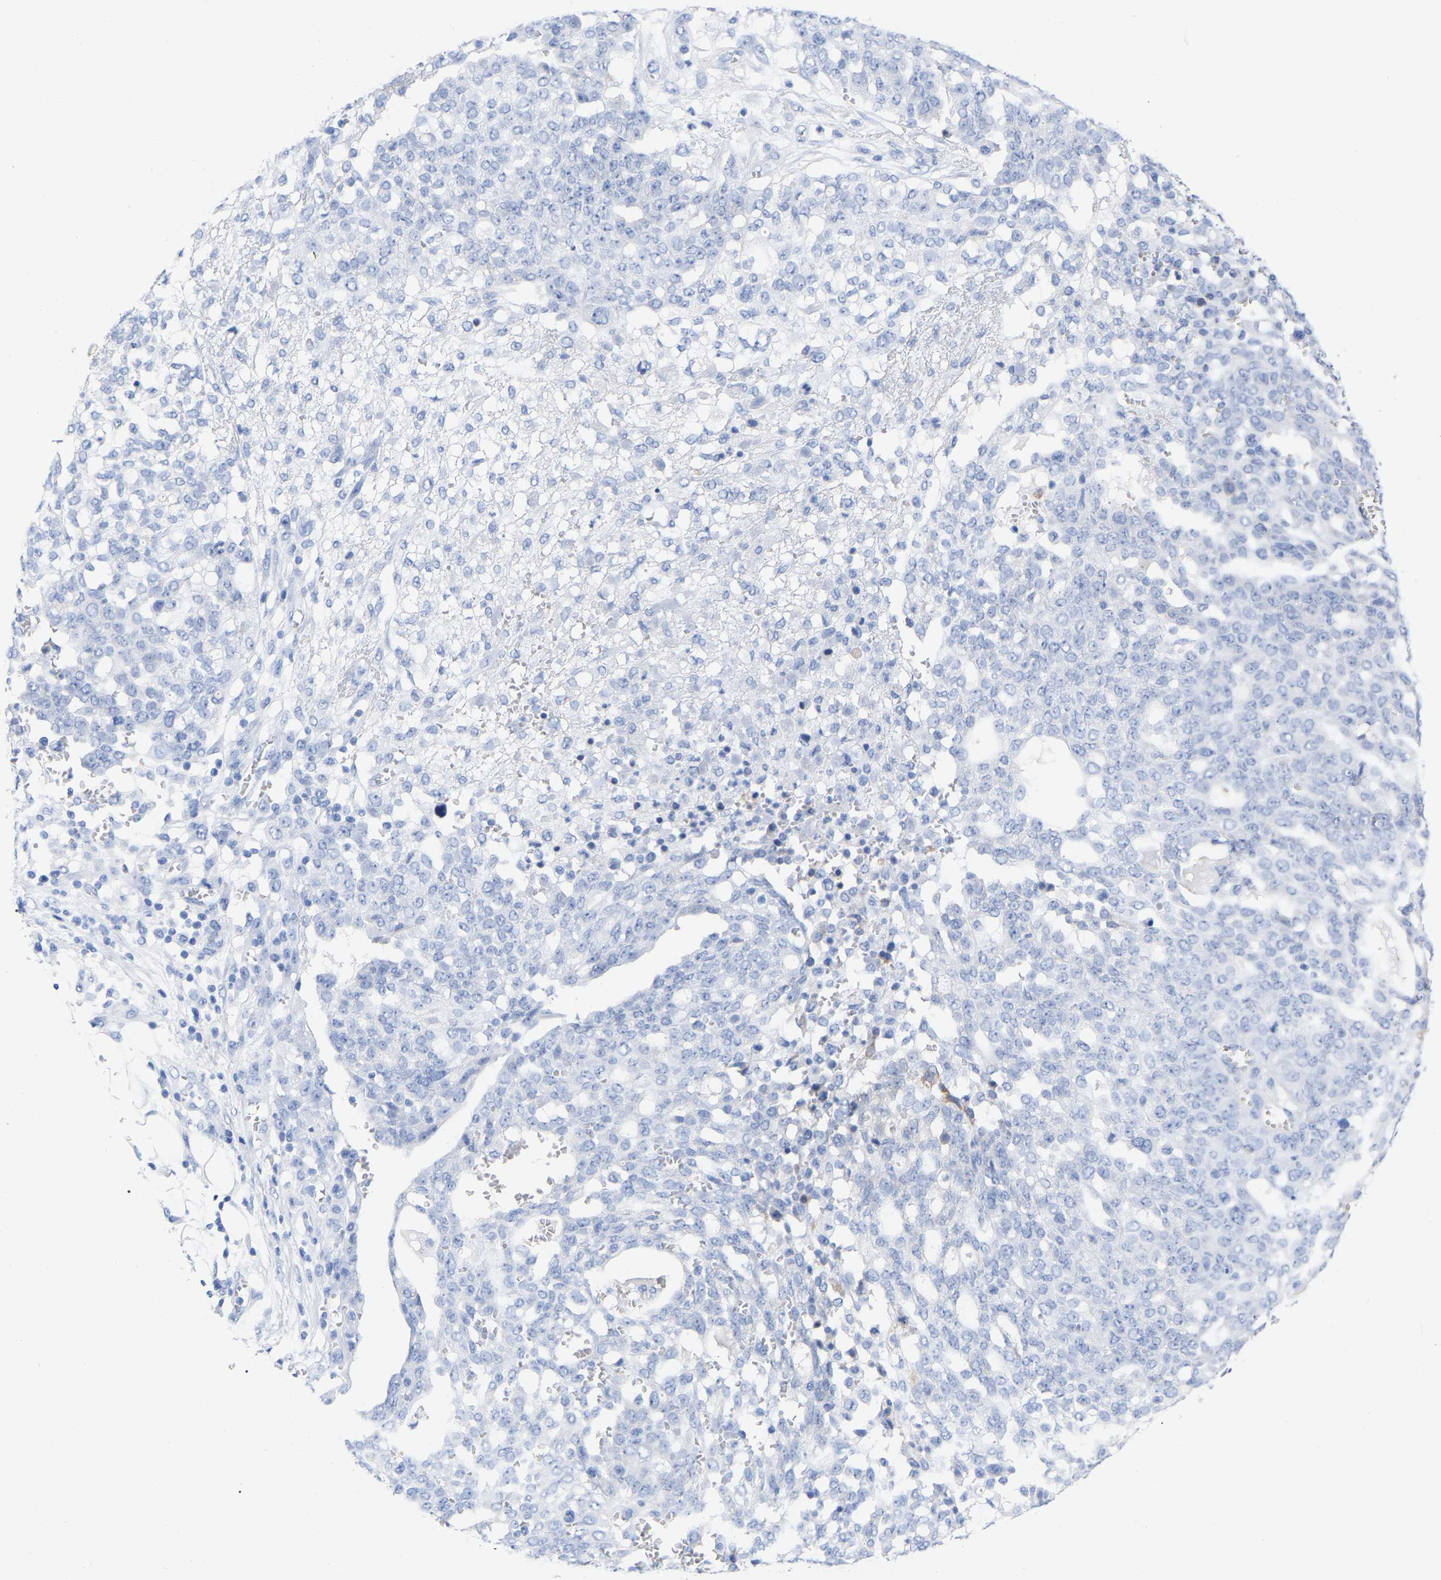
{"staining": {"intensity": "negative", "quantity": "none", "location": "none"}, "tissue": "ovarian cancer", "cell_type": "Tumor cells", "image_type": "cancer", "snomed": [{"axis": "morphology", "description": "Cystadenocarcinoma, serous, NOS"}, {"axis": "topography", "description": "Soft tissue"}, {"axis": "topography", "description": "Ovary"}], "caption": "A high-resolution photomicrograph shows immunohistochemistry (IHC) staining of ovarian serous cystadenocarcinoma, which displays no significant staining in tumor cells.", "gene": "HAPLN1", "patient": {"sex": "female", "age": 57}}